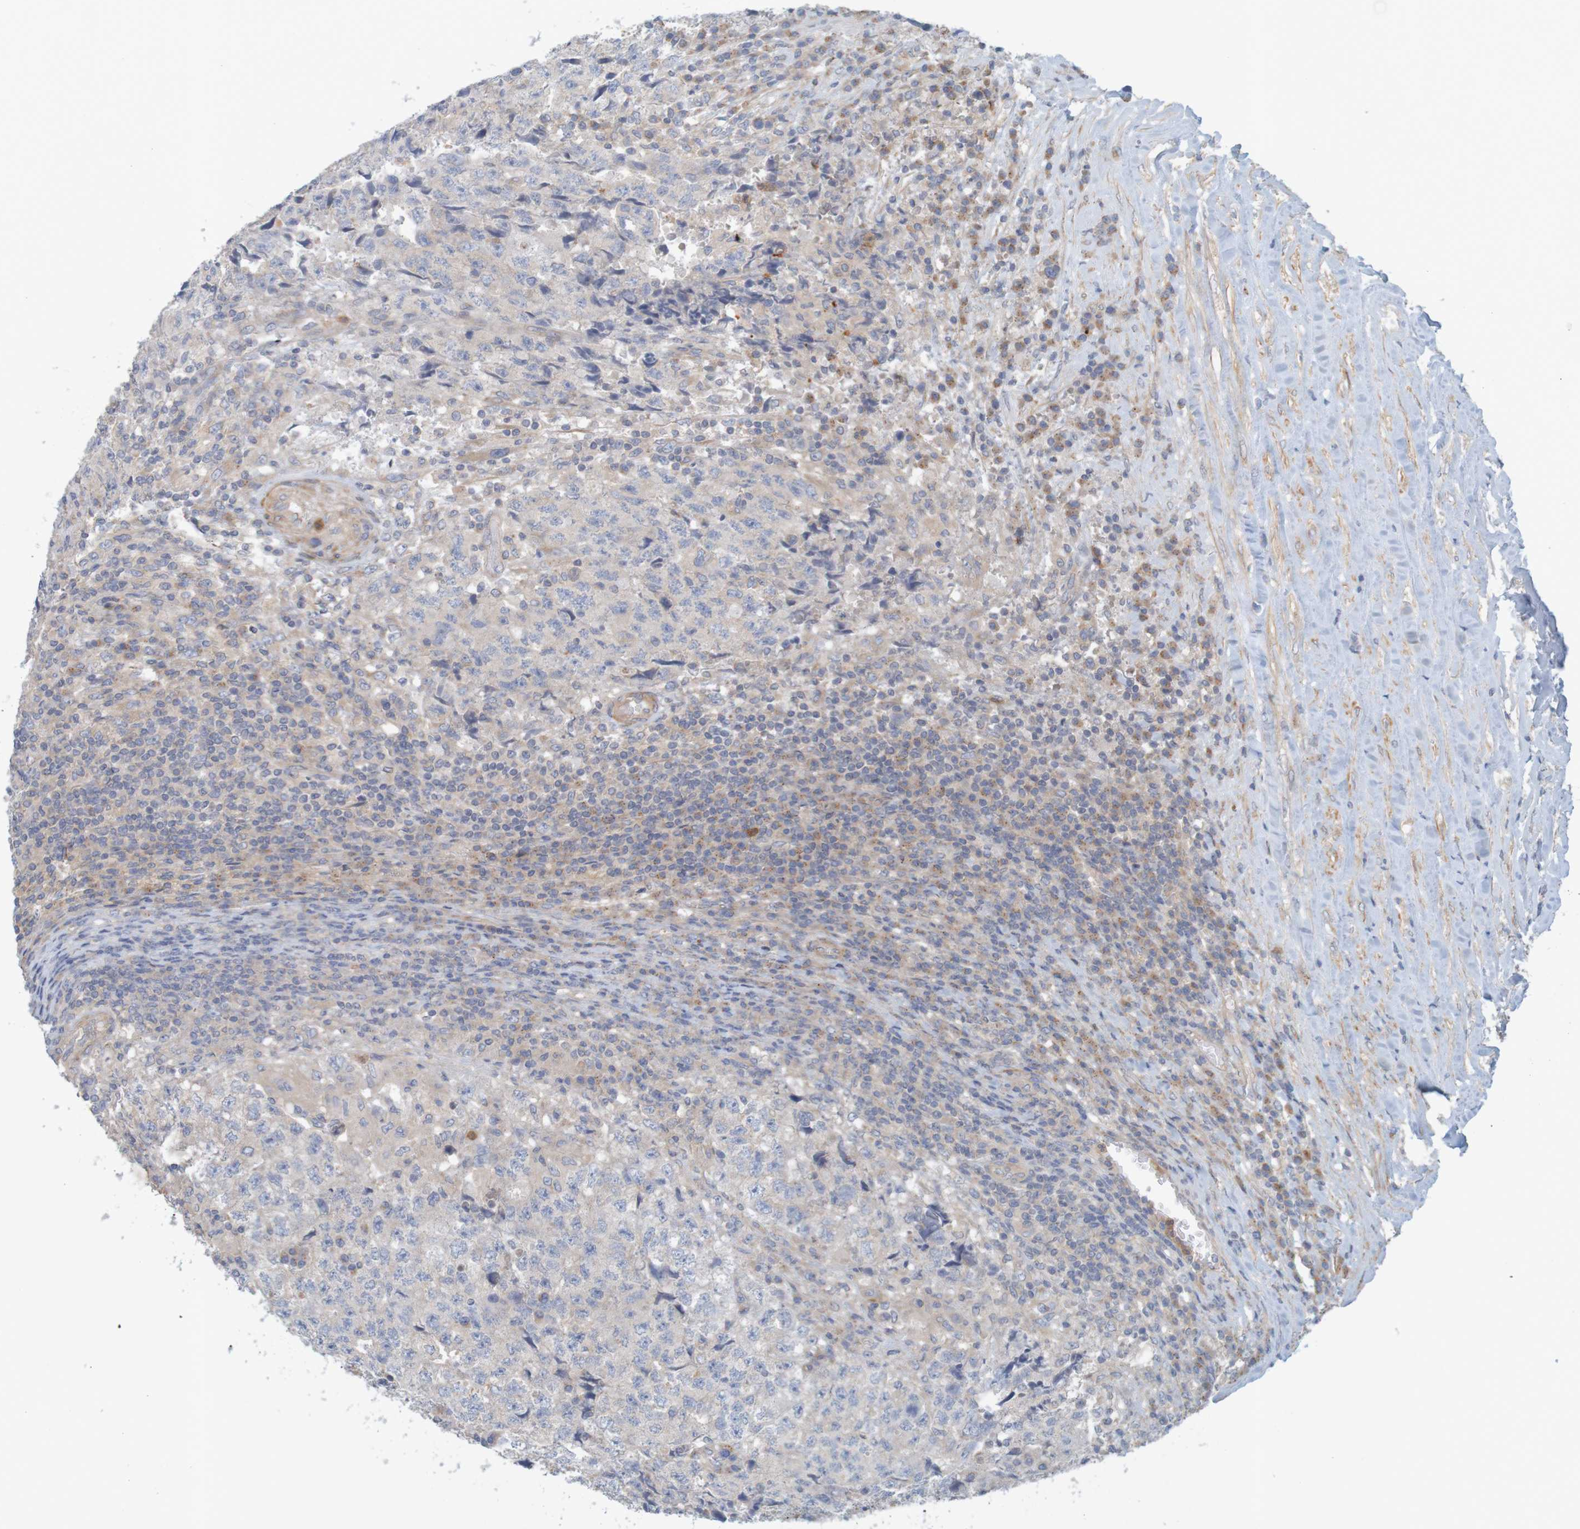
{"staining": {"intensity": "weak", "quantity": "<25%", "location": "cytoplasmic/membranous"}, "tissue": "testis cancer", "cell_type": "Tumor cells", "image_type": "cancer", "snomed": [{"axis": "morphology", "description": "Necrosis, NOS"}, {"axis": "morphology", "description": "Carcinoma, Embryonal, NOS"}, {"axis": "topography", "description": "Testis"}], "caption": "Immunohistochemistry (IHC) of human testis cancer reveals no positivity in tumor cells. Nuclei are stained in blue.", "gene": "KRT23", "patient": {"sex": "male", "age": 19}}